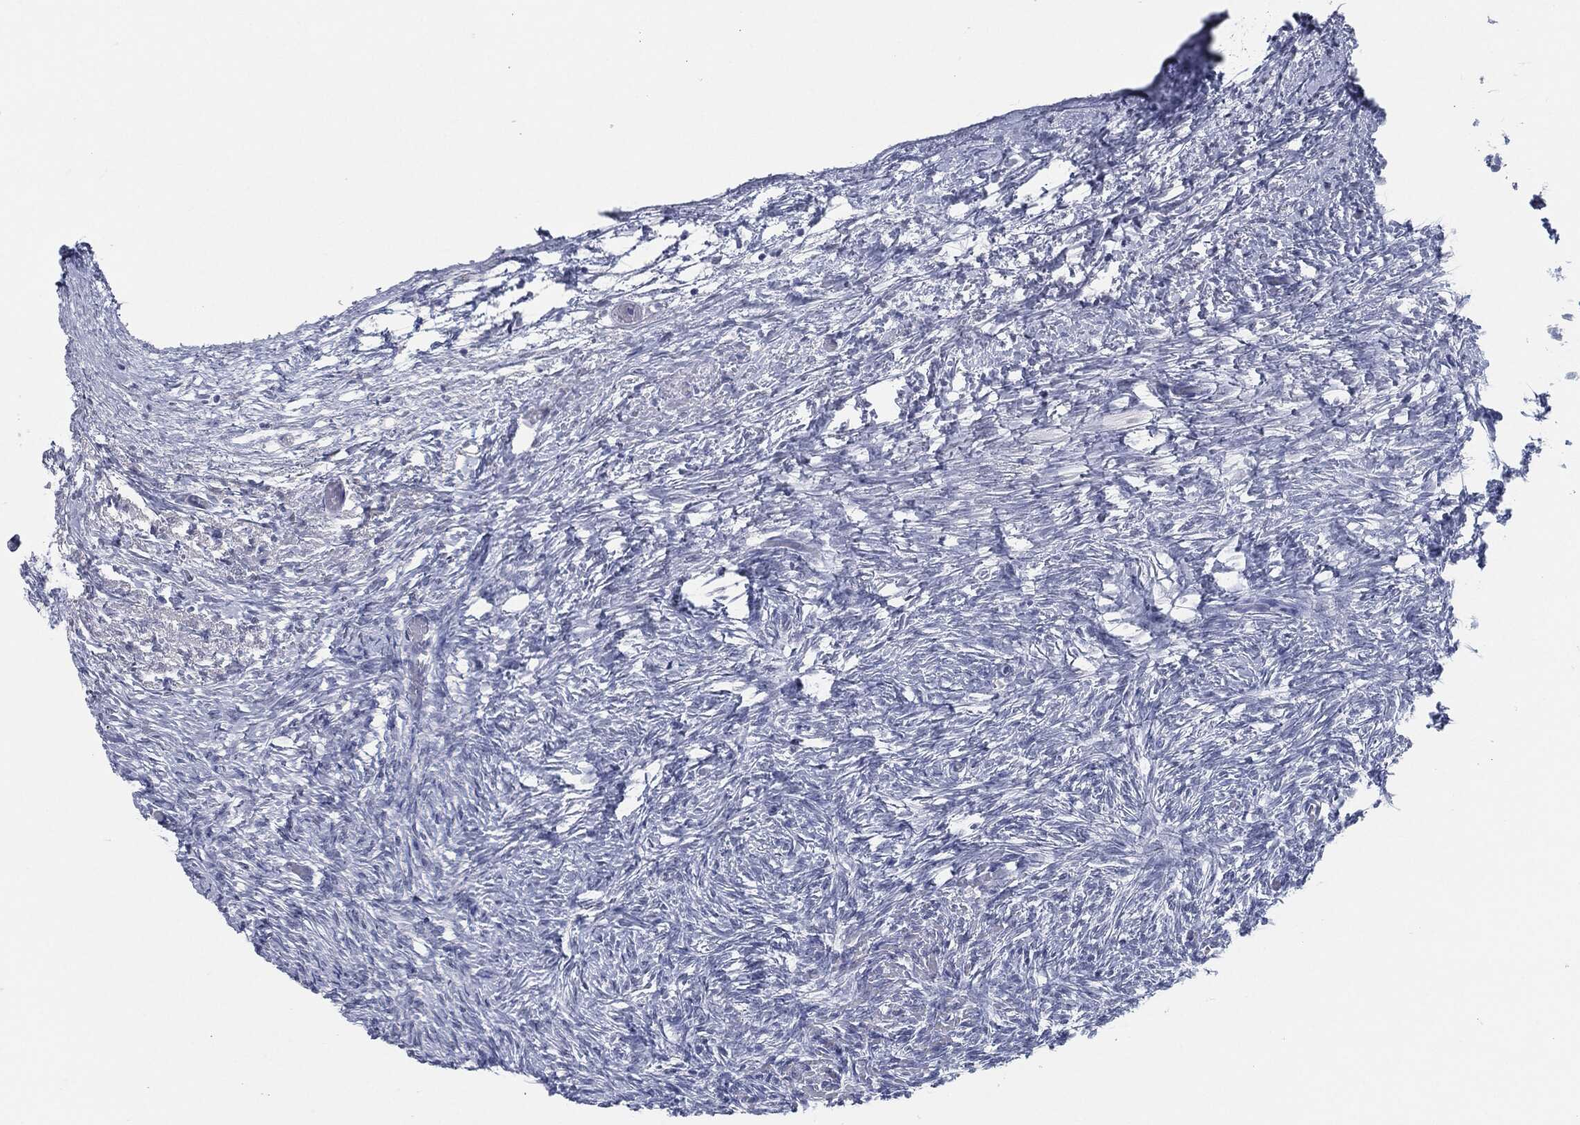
{"staining": {"intensity": "weak", "quantity": "25%-75%", "location": "nuclear"}, "tissue": "ovary", "cell_type": "Follicle cells", "image_type": "normal", "snomed": [{"axis": "morphology", "description": "Normal tissue, NOS"}, {"axis": "topography", "description": "Ovary"}], "caption": "Ovary stained for a protein (brown) displays weak nuclear positive expression in about 25%-75% of follicle cells.", "gene": "PROM1", "patient": {"sex": "female", "age": 39}}